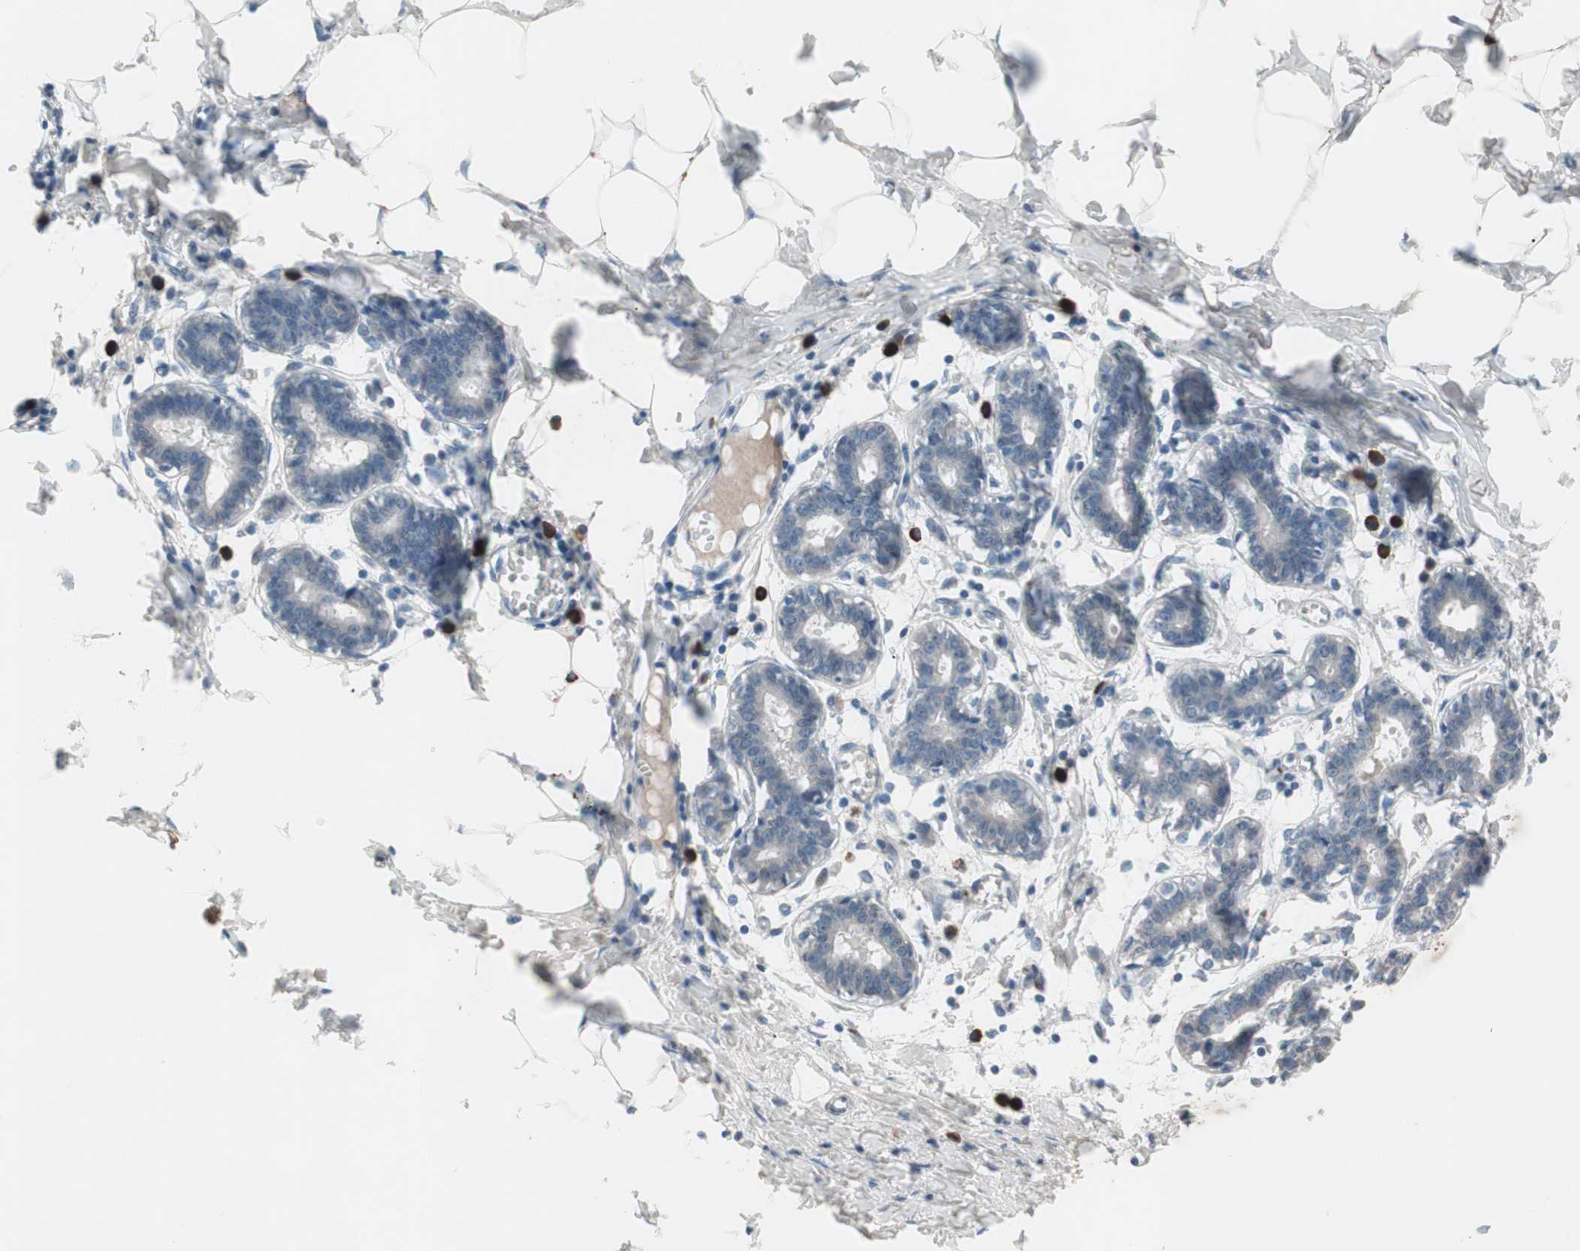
{"staining": {"intensity": "negative", "quantity": "none", "location": "none"}, "tissue": "breast", "cell_type": "Adipocytes", "image_type": "normal", "snomed": [{"axis": "morphology", "description": "Normal tissue, NOS"}, {"axis": "topography", "description": "Breast"}], "caption": "Breast was stained to show a protein in brown. There is no significant expression in adipocytes. (IHC, brightfield microscopy, high magnification).", "gene": "GRB7", "patient": {"sex": "female", "age": 27}}